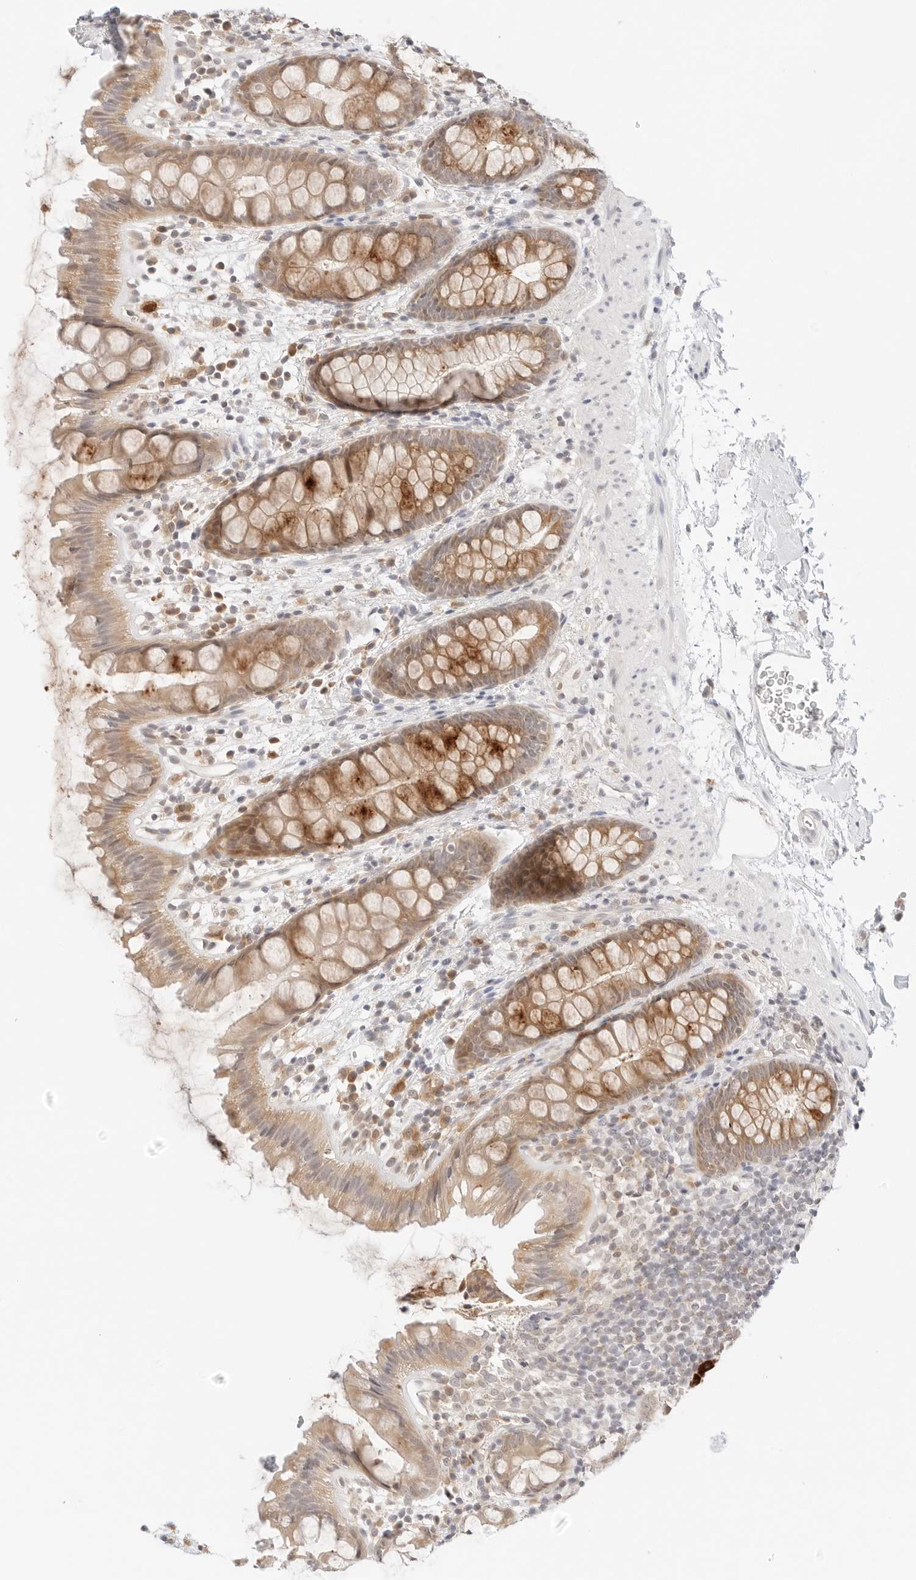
{"staining": {"intensity": "moderate", "quantity": ">75%", "location": "cytoplasmic/membranous"}, "tissue": "rectum", "cell_type": "Glandular cells", "image_type": "normal", "snomed": [{"axis": "morphology", "description": "Normal tissue, NOS"}, {"axis": "topography", "description": "Rectum"}], "caption": "Brown immunohistochemical staining in benign rectum shows moderate cytoplasmic/membranous staining in approximately >75% of glandular cells. (DAB = brown stain, brightfield microscopy at high magnification).", "gene": "ERO1B", "patient": {"sex": "female", "age": 65}}